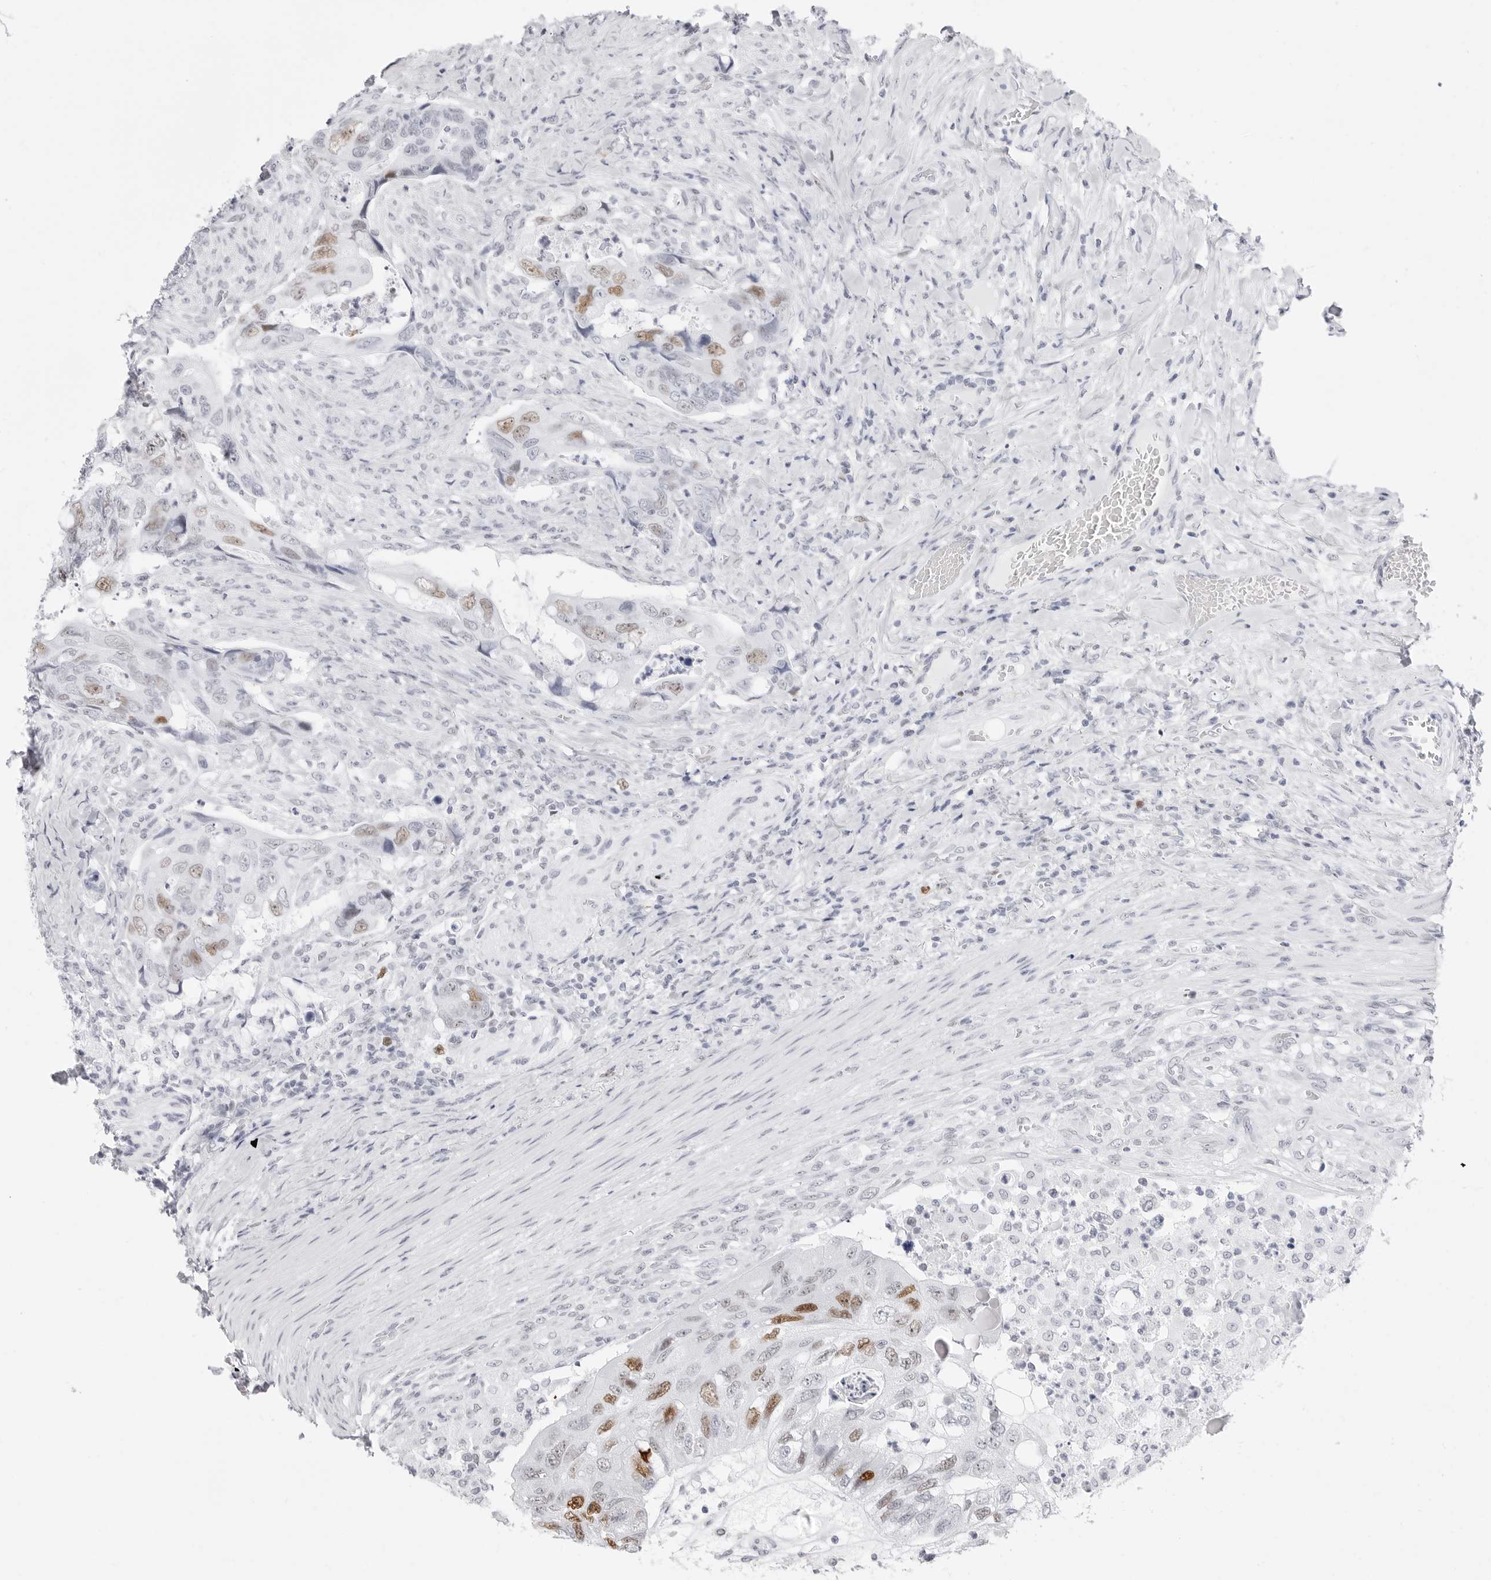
{"staining": {"intensity": "moderate", "quantity": "25%-75%", "location": "nuclear"}, "tissue": "colorectal cancer", "cell_type": "Tumor cells", "image_type": "cancer", "snomed": [{"axis": "morphology", "description": "Adenocarcinoma, NOS"}, {"axis": "topography", "description": "Rectum"}], "caption": "The micrograph displays staining of colorectal cancer (adenocarcinoma), revealing moderate nuclear protein positivity (brown color) within tumor cells. (DAB = brown stain, brightfield microscopy at high magnification).", "gene": "NASP", "patient": {"sex": "male", "age": 63}}